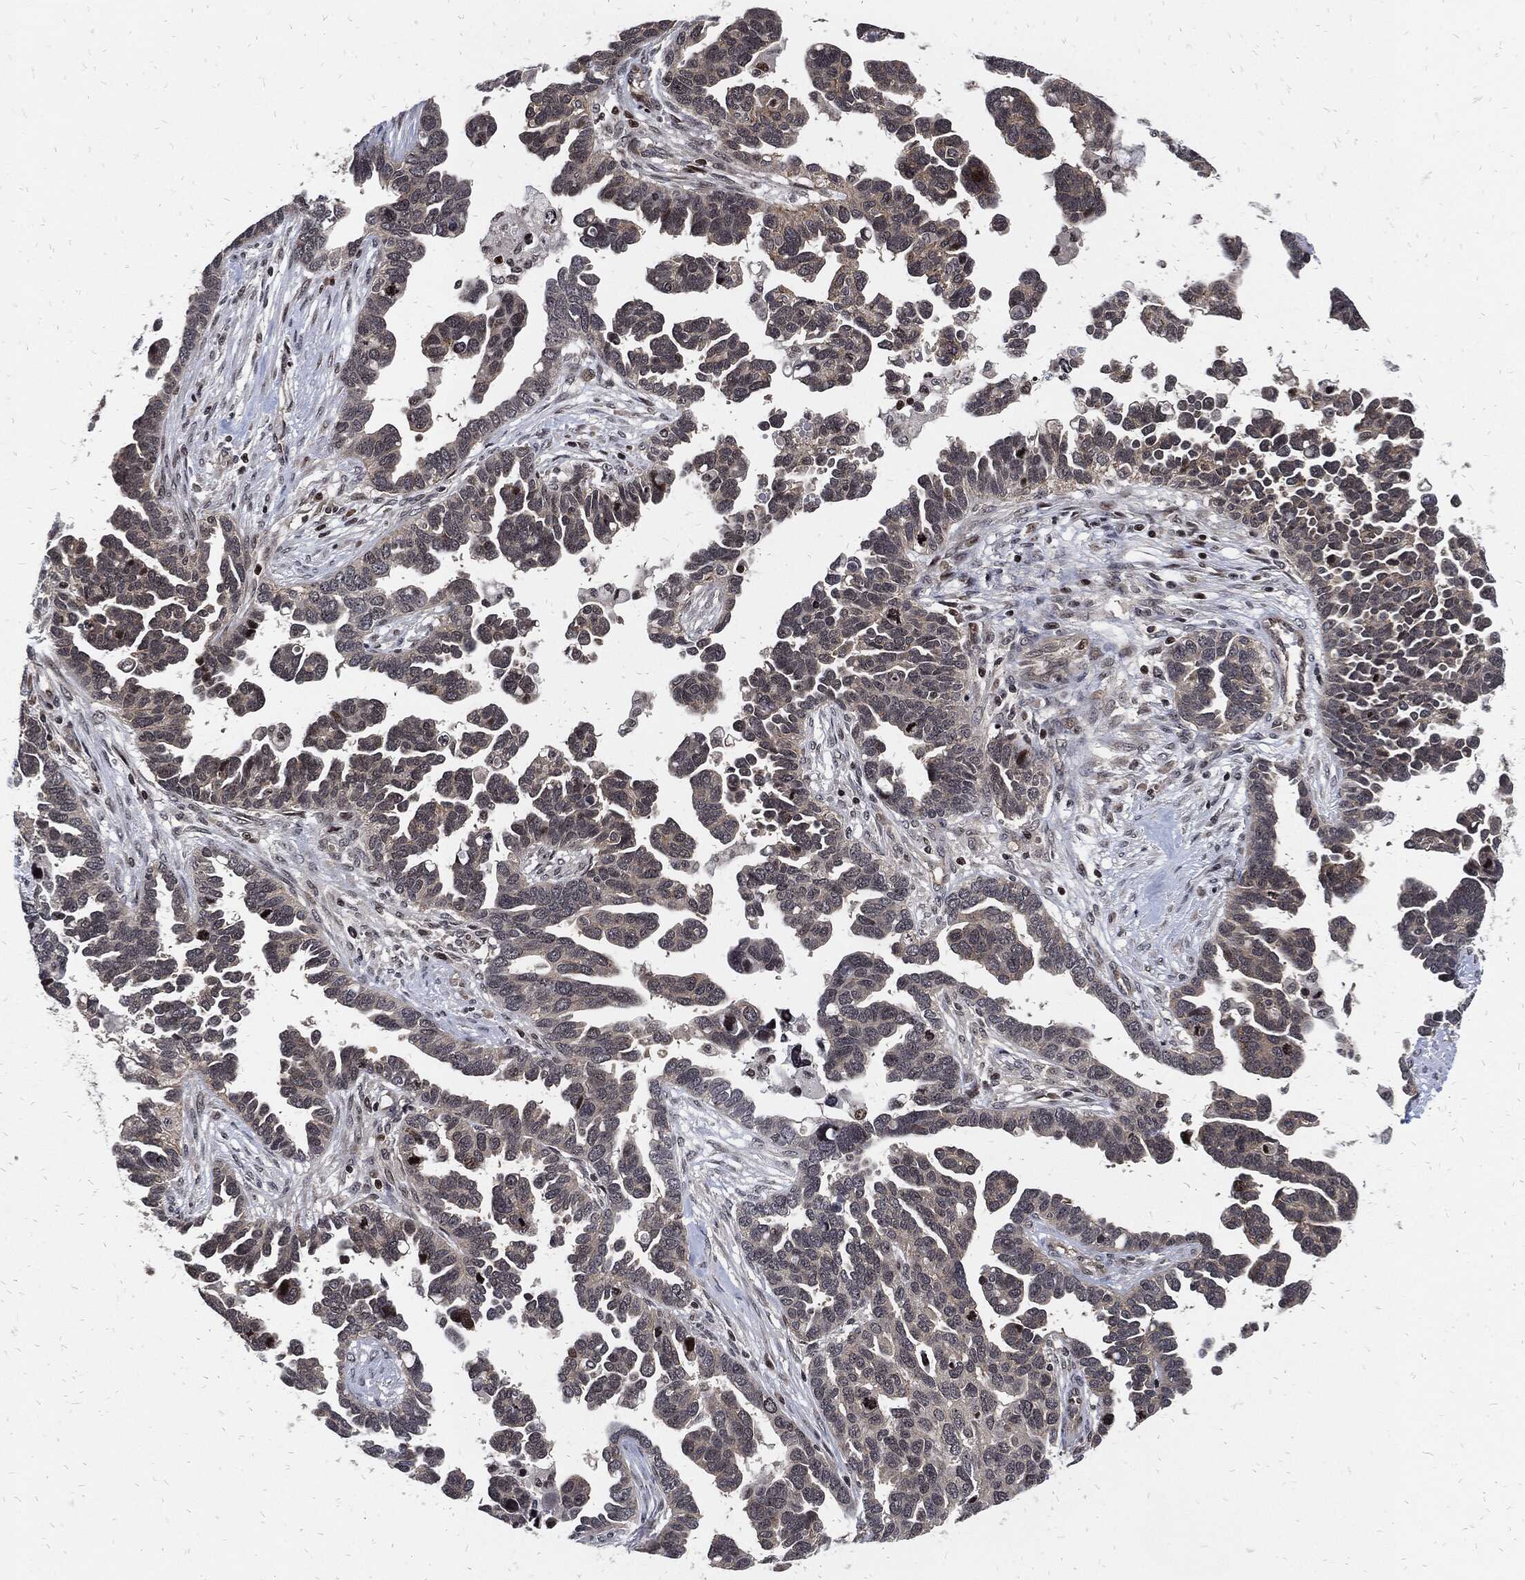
{"staining": {"intensity": "negative", "quantity": "none", "location": "none"}, "tissue": "ovarian cancer", "cell_type": "Tumor cells", "image_type": "cancer", "snomed": [{"axis": "morphology", "description": "Cystadenocarcinoma, serous, NOS"}, {"axis": "topography", "description": "Ovary"}], "caption": "The immunohistochemistry (IHC) micrograph has no significant staining in tumor cells of serous cystadenocarcinoma (ovarian) tissue.", "gene": "ZNF775", "patient": {"sex": "female", "age": 54}}